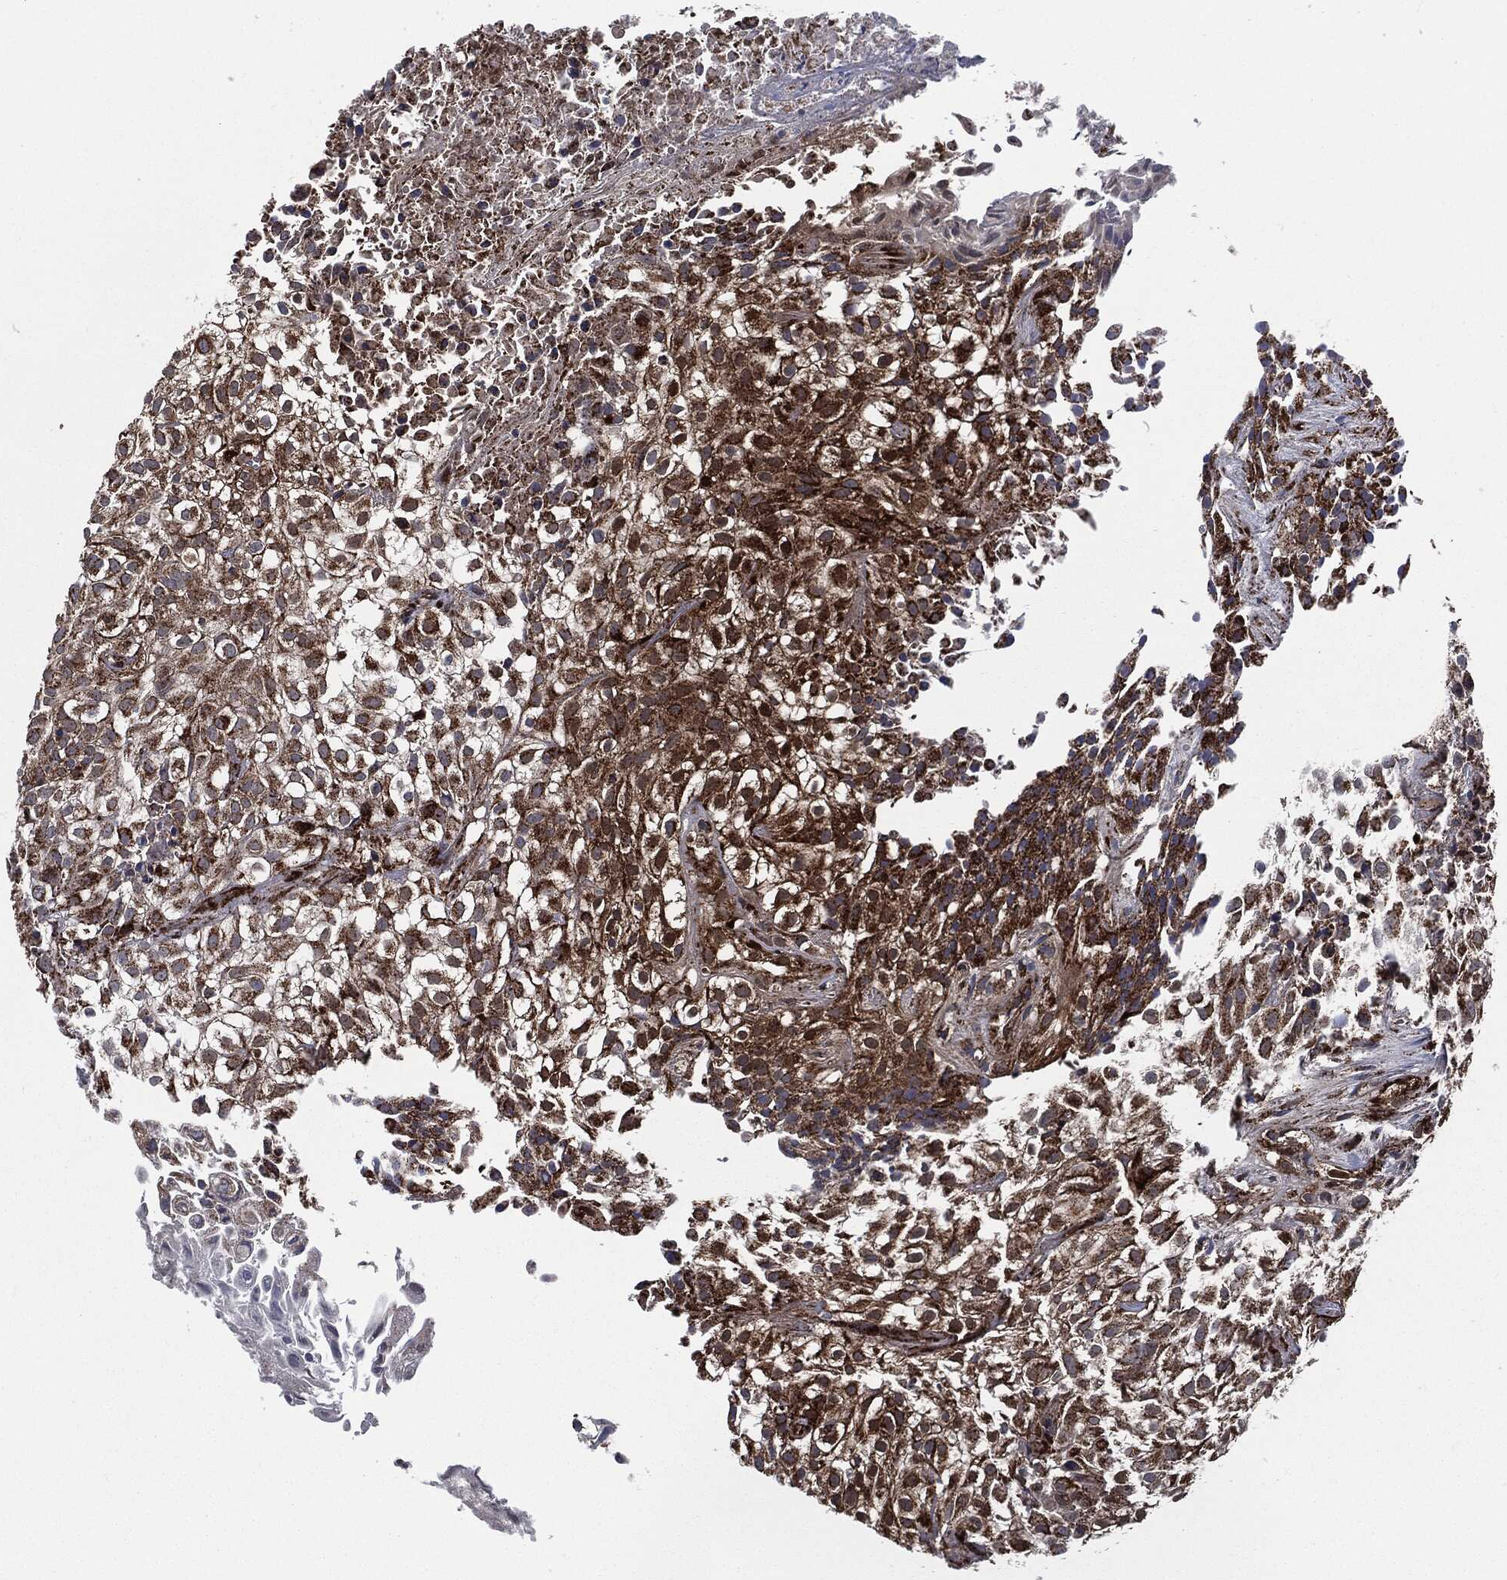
{"staining": {"intensity": "strong", "quantity": "25%-75%", "location": "cytoplasmic/membranous"}, "tissue": "urothelial cancer", "cell_type": "Tumor cells", "image_type": "cancer", "snomed": [{"axis": "morphology", "description": "Urothelial carcinoma, High grade"}, {"axis": "topography", "description": "Urinary bladder"}], "caption": "The micrograph exhibits a brown stain indicating the presence of a protein in the cytoplasmic/membranous of tumor cells in urothelial carcinoma (high-grade). (Brightfield microscopy of DAB IHC at high magnification).", "gene": "FH", "patient": {"sex": "male", "age": 56}}